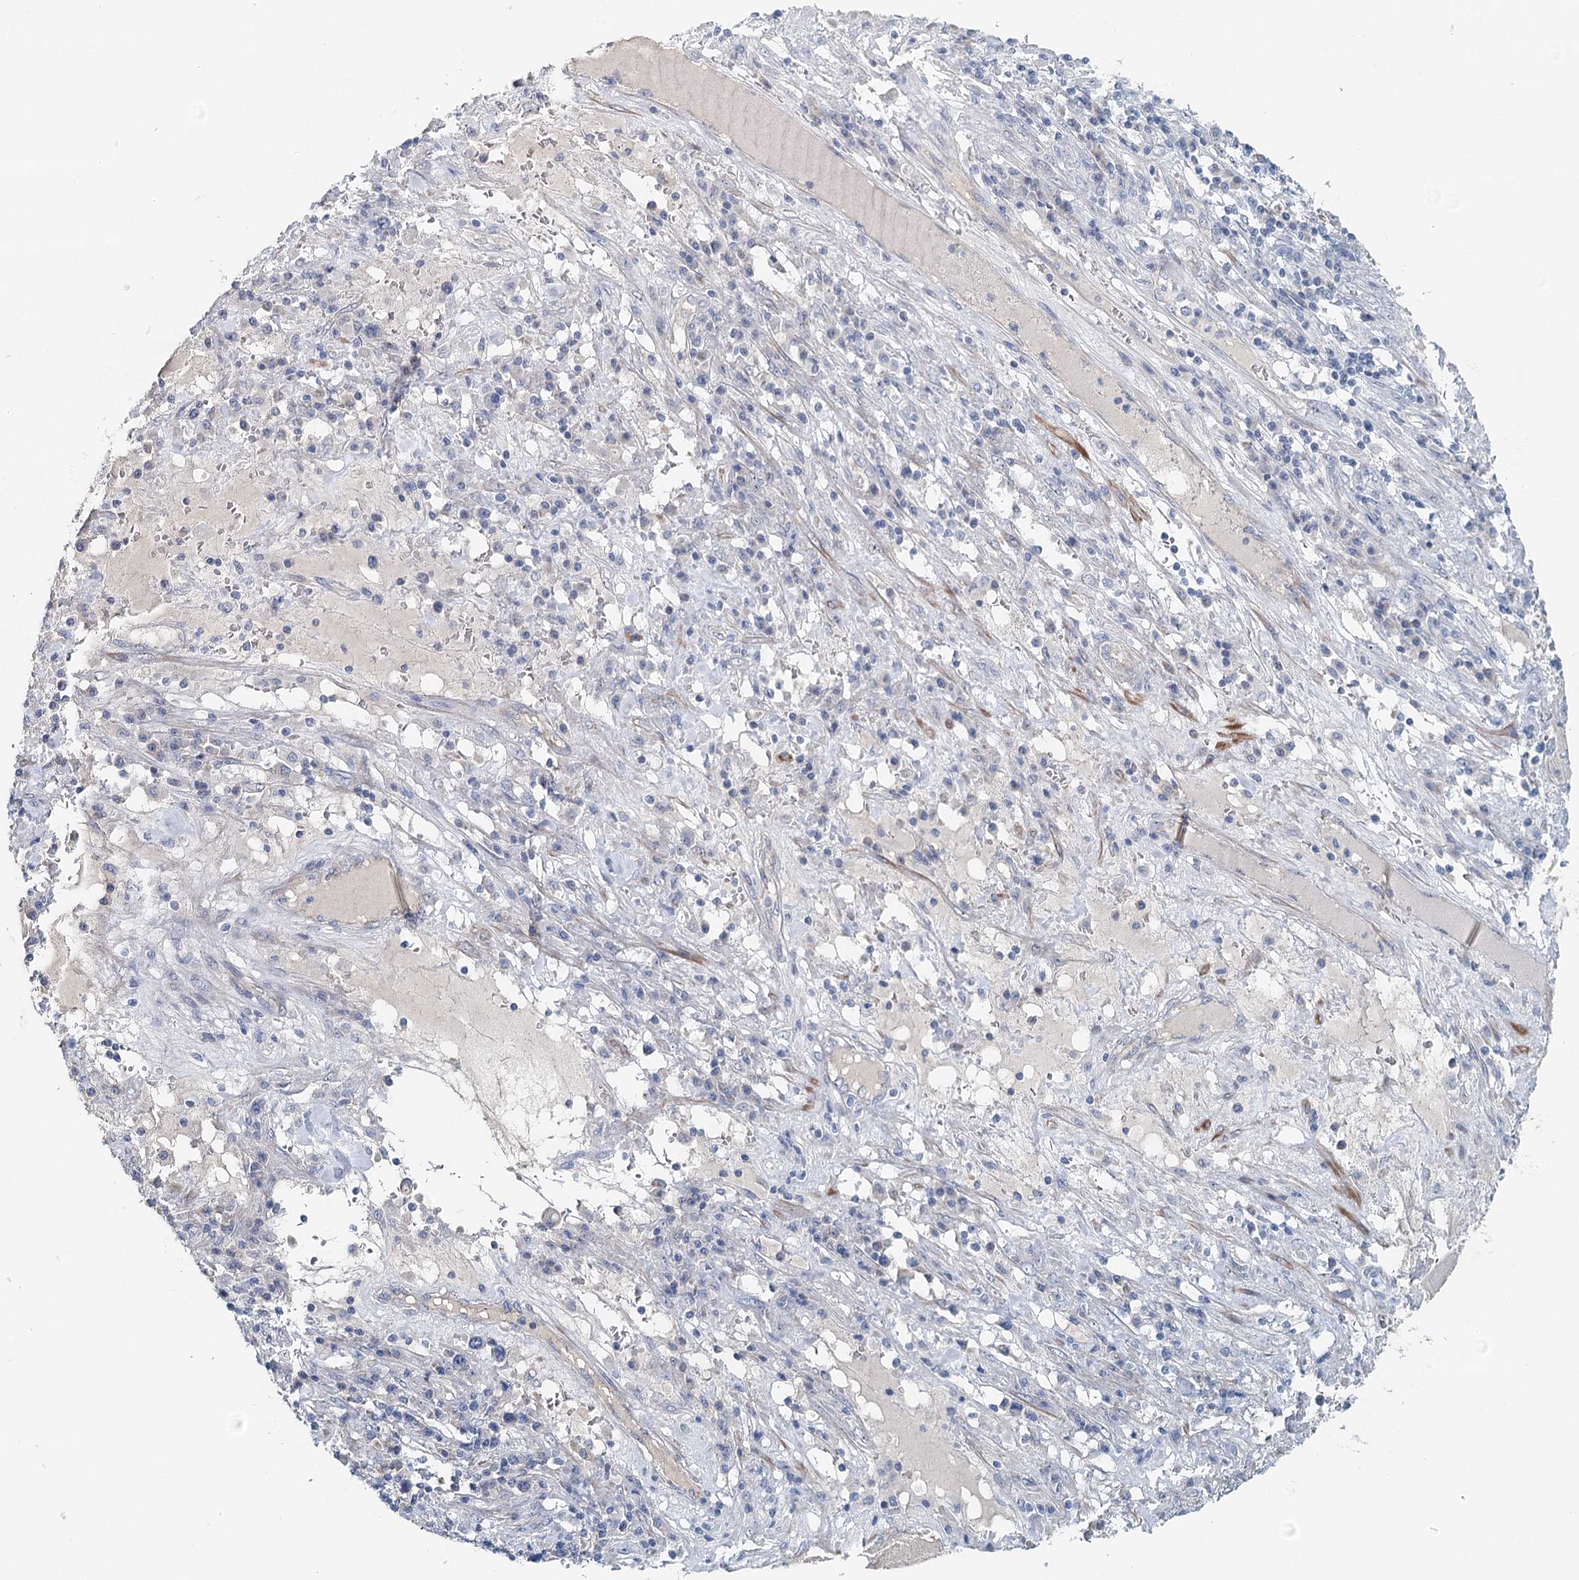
{"staining": {"intensity": "negative", "quantity": "none", "location": "none"}, "tissue": "endometrial cancer", "cell_type": "Tumor cells", "image_type": "cancer", "snomed": [{"axis": "morphology", "description": "Adenocarcinoma, NOS"}, {"axis": "topography", "description": "Endometrium"}], "caption": "Immunohistochemistry histopathology image of neoplastic tissue: adenocarcinoma (endometrial) stained with DAB (3,3'-diaminobenzidine) displays no significant protein positivity in tumor cells. The staining was performed using DAB to visualize the protein expression in brown, while the nuclei were stained in blue with hematoxylin (Magnification: 20x).", "gene": "RBM43", "patient": {"sex": "female", "age": 49}}